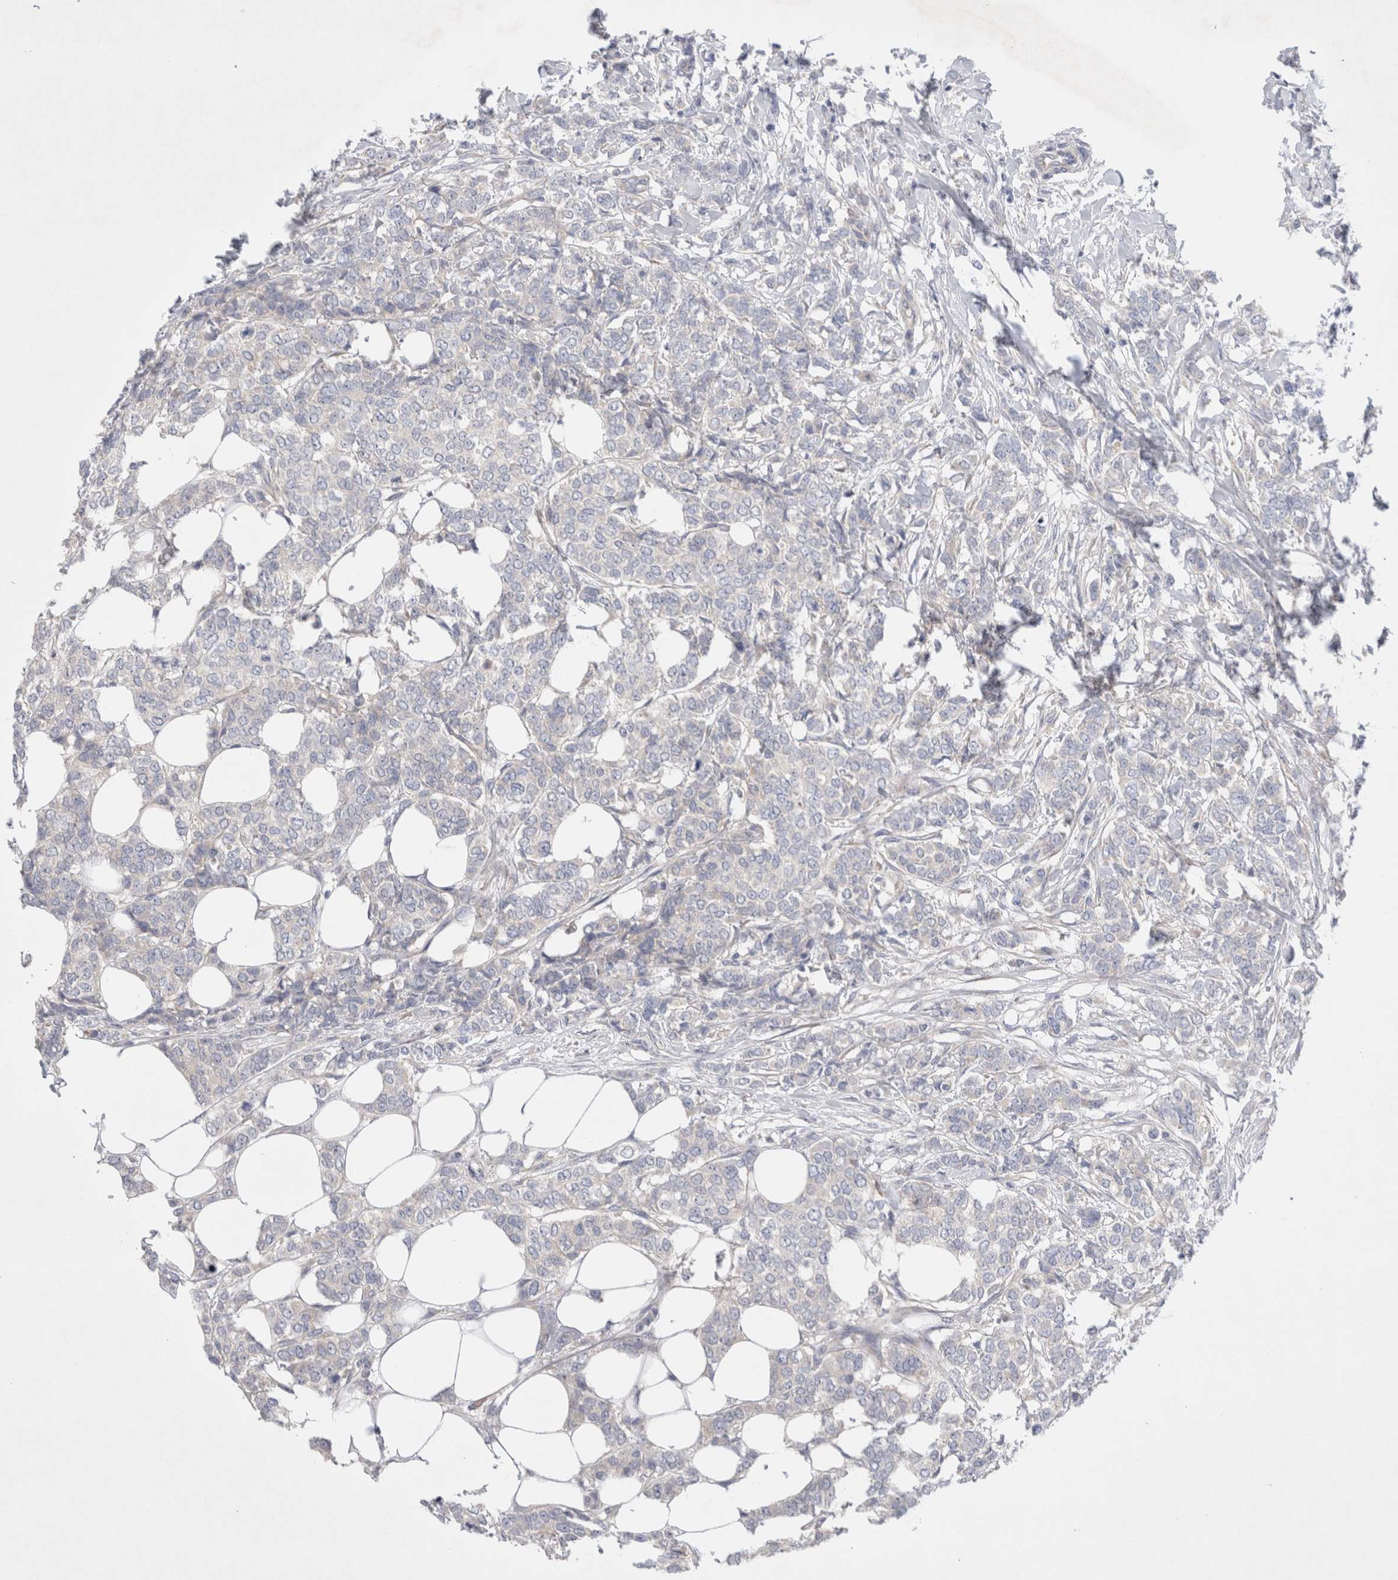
{"staining": {"intensity": "negative", "quantity": "none", "location": "none"}, "tissue": "breast cancer", "cell_type": "Tumor cells", "image_type": "cancer", "snomed": [{"axis": "morphology", "description": "Lobular carcinoma"}, {"axis": "topography", "description": "Skin"}, {"axis": "topography", "description": "Breast"}], "caption": "The image demonstrates no significant expression in tumor cells of breast cancer (lobular carcinoma). (Brightfield microscopy of DAB immunohistochemistry at high magnification).", "gene": "RBM12B", "patient": {"sex": "female", "age": 46}}